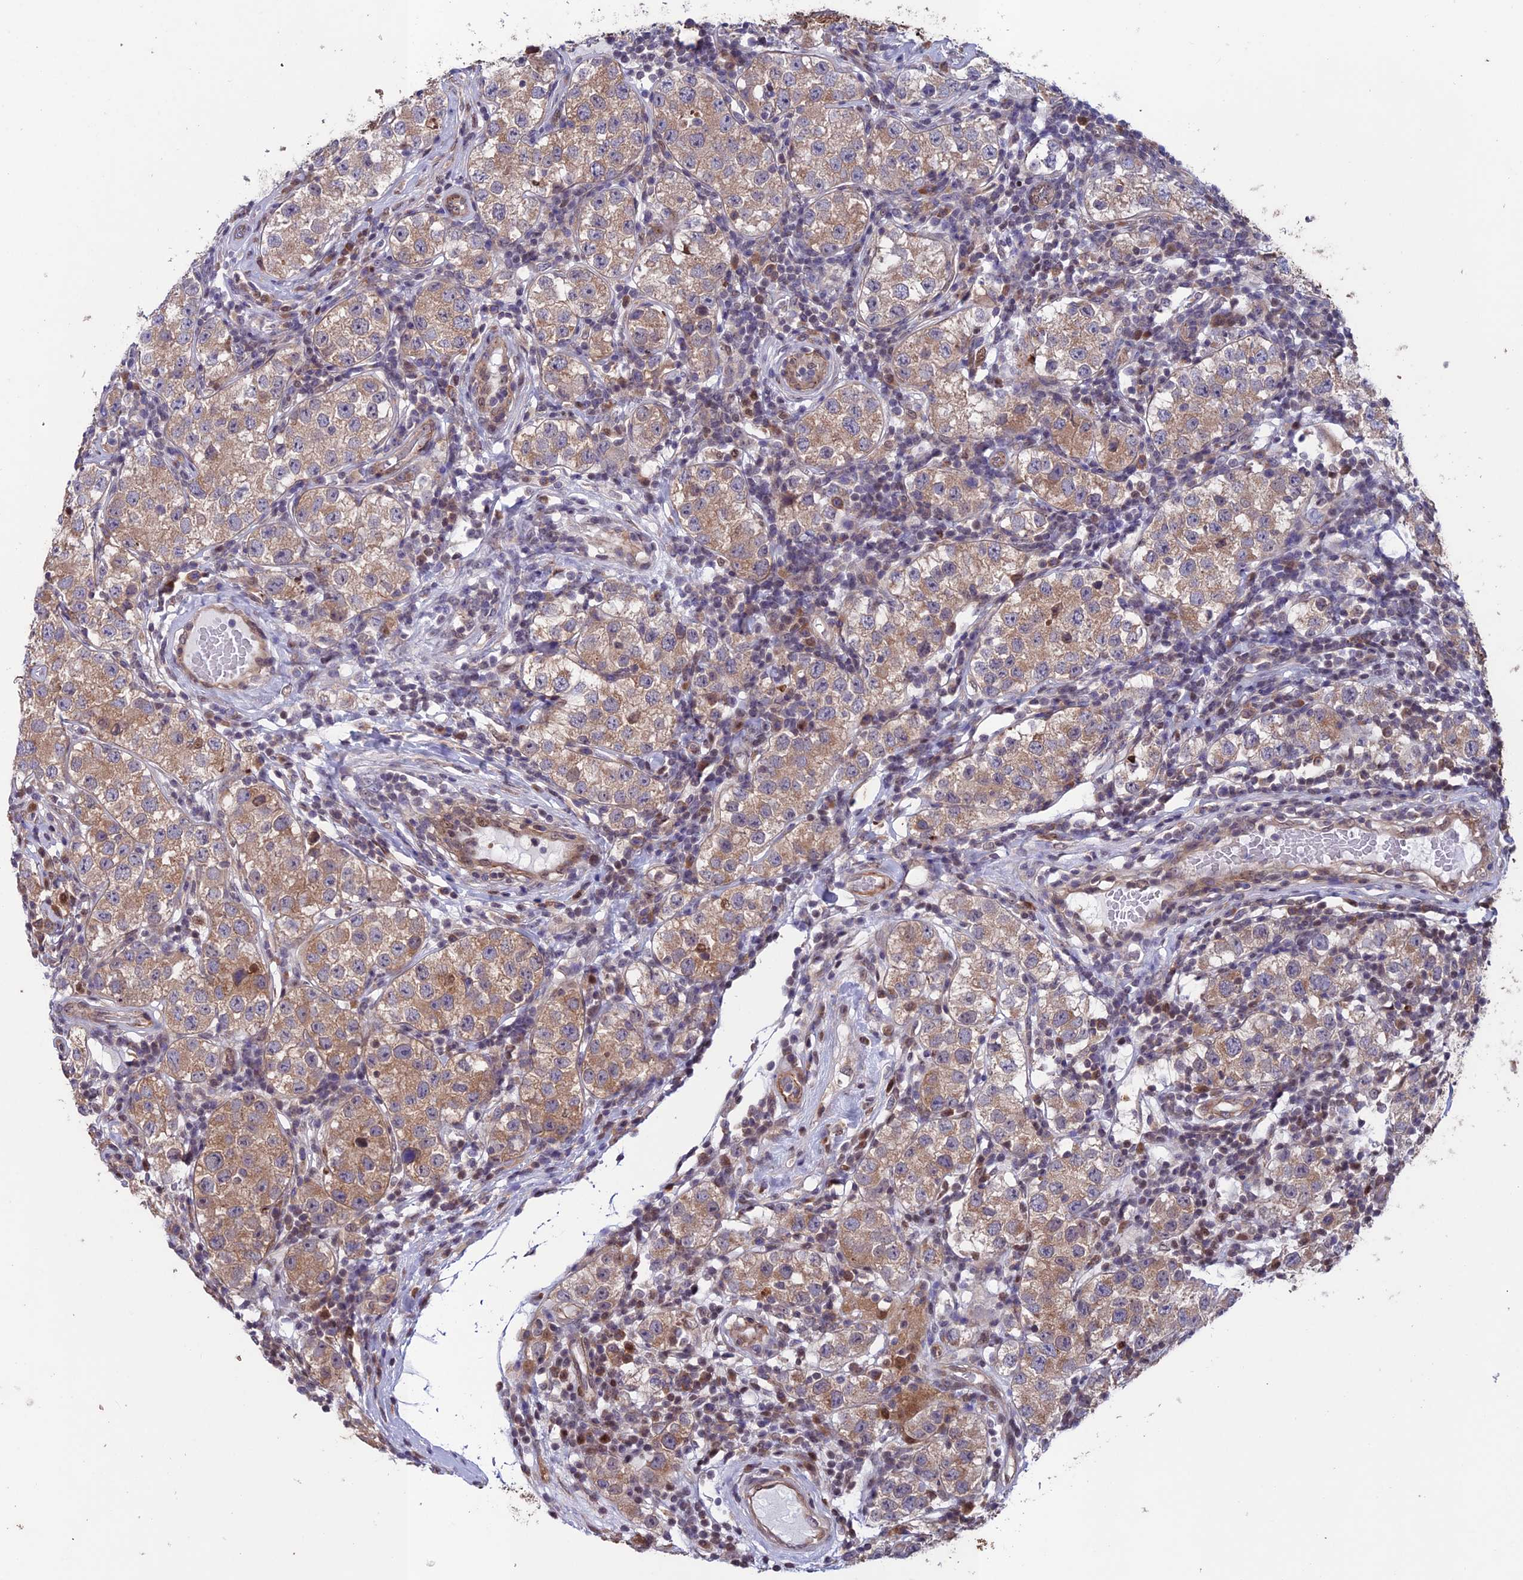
{"staining": {"intensity": "weak", "quantity": ">75%", "location": "cytoplasmic/membranous"}, "tissue": "testis cancer", "cell_type": "Tumor cells", "image_type": "cancer", "snomed": [{"axis": "morphology", "description": "Seminoma, NOS"}, {"axis": "topography", "description": "Testis"}], "caption": "Protein expression analysis of human testis cancer (seminoma) reveals weak cytoplasmic/membranous staining in about >75% of tumor cells.", "gene": "MAST2", "patient": {"sex": "male", "age": 34}}